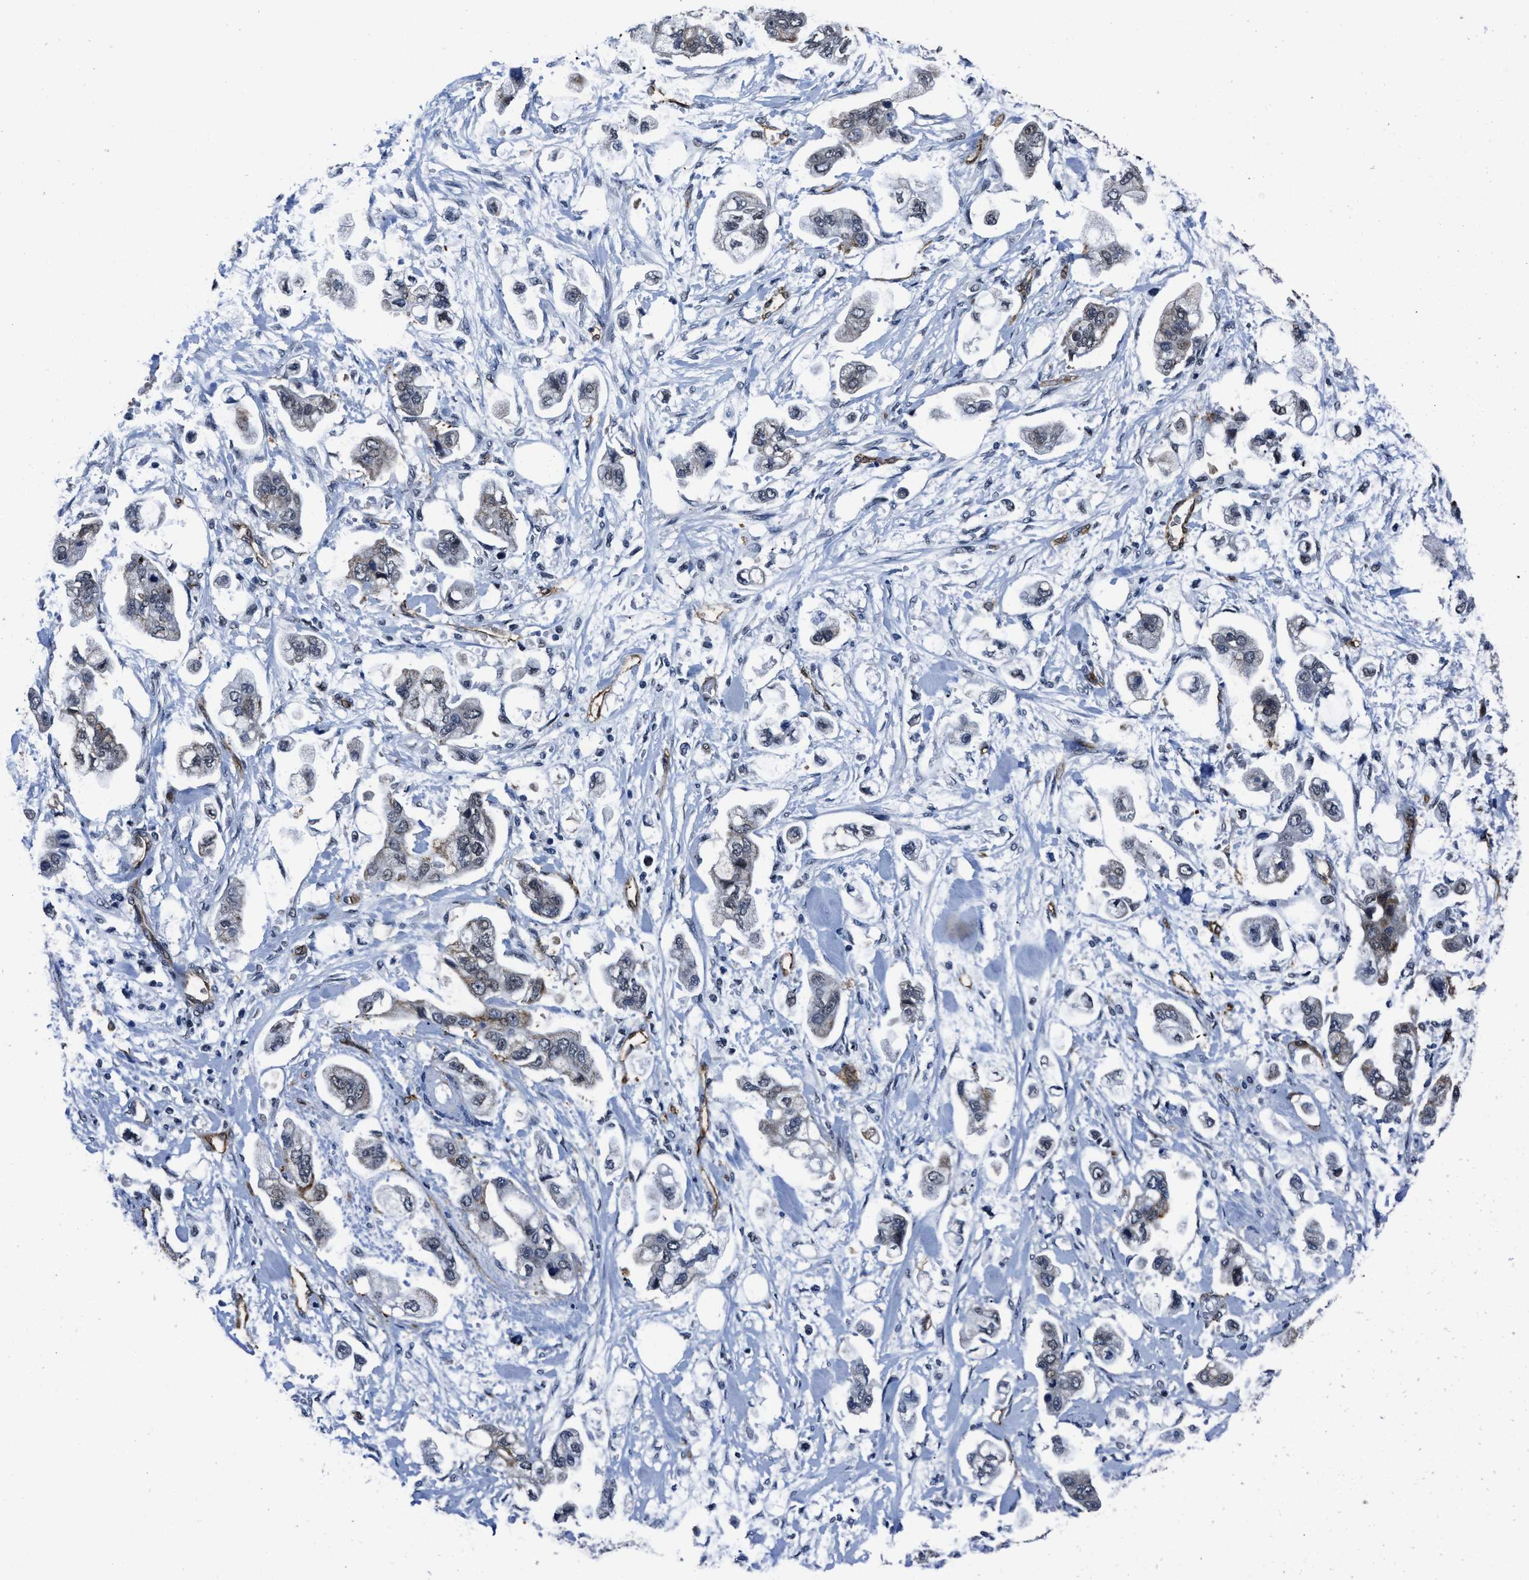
{"staining": {"intensity": "negative", "quantity": "none", "location": "none"}, "tissue": "stomach cancer", "cell_type": "Tumor cells", "image_type": "cancer", "snomed": [{"axis": "morphology", "description": "Adenocarcinoma, NOS"}, {"axis": "topography", "description": "Stomach"}], "caption": "Tumor cells show no significant protein staining in stomach adenocarcinoma. (Immunohistochemistry (ihc), brightfield microscopy, high magnification).", "gene": "MARCKSL1", "patient": {"sex": "male", "age": 62}}